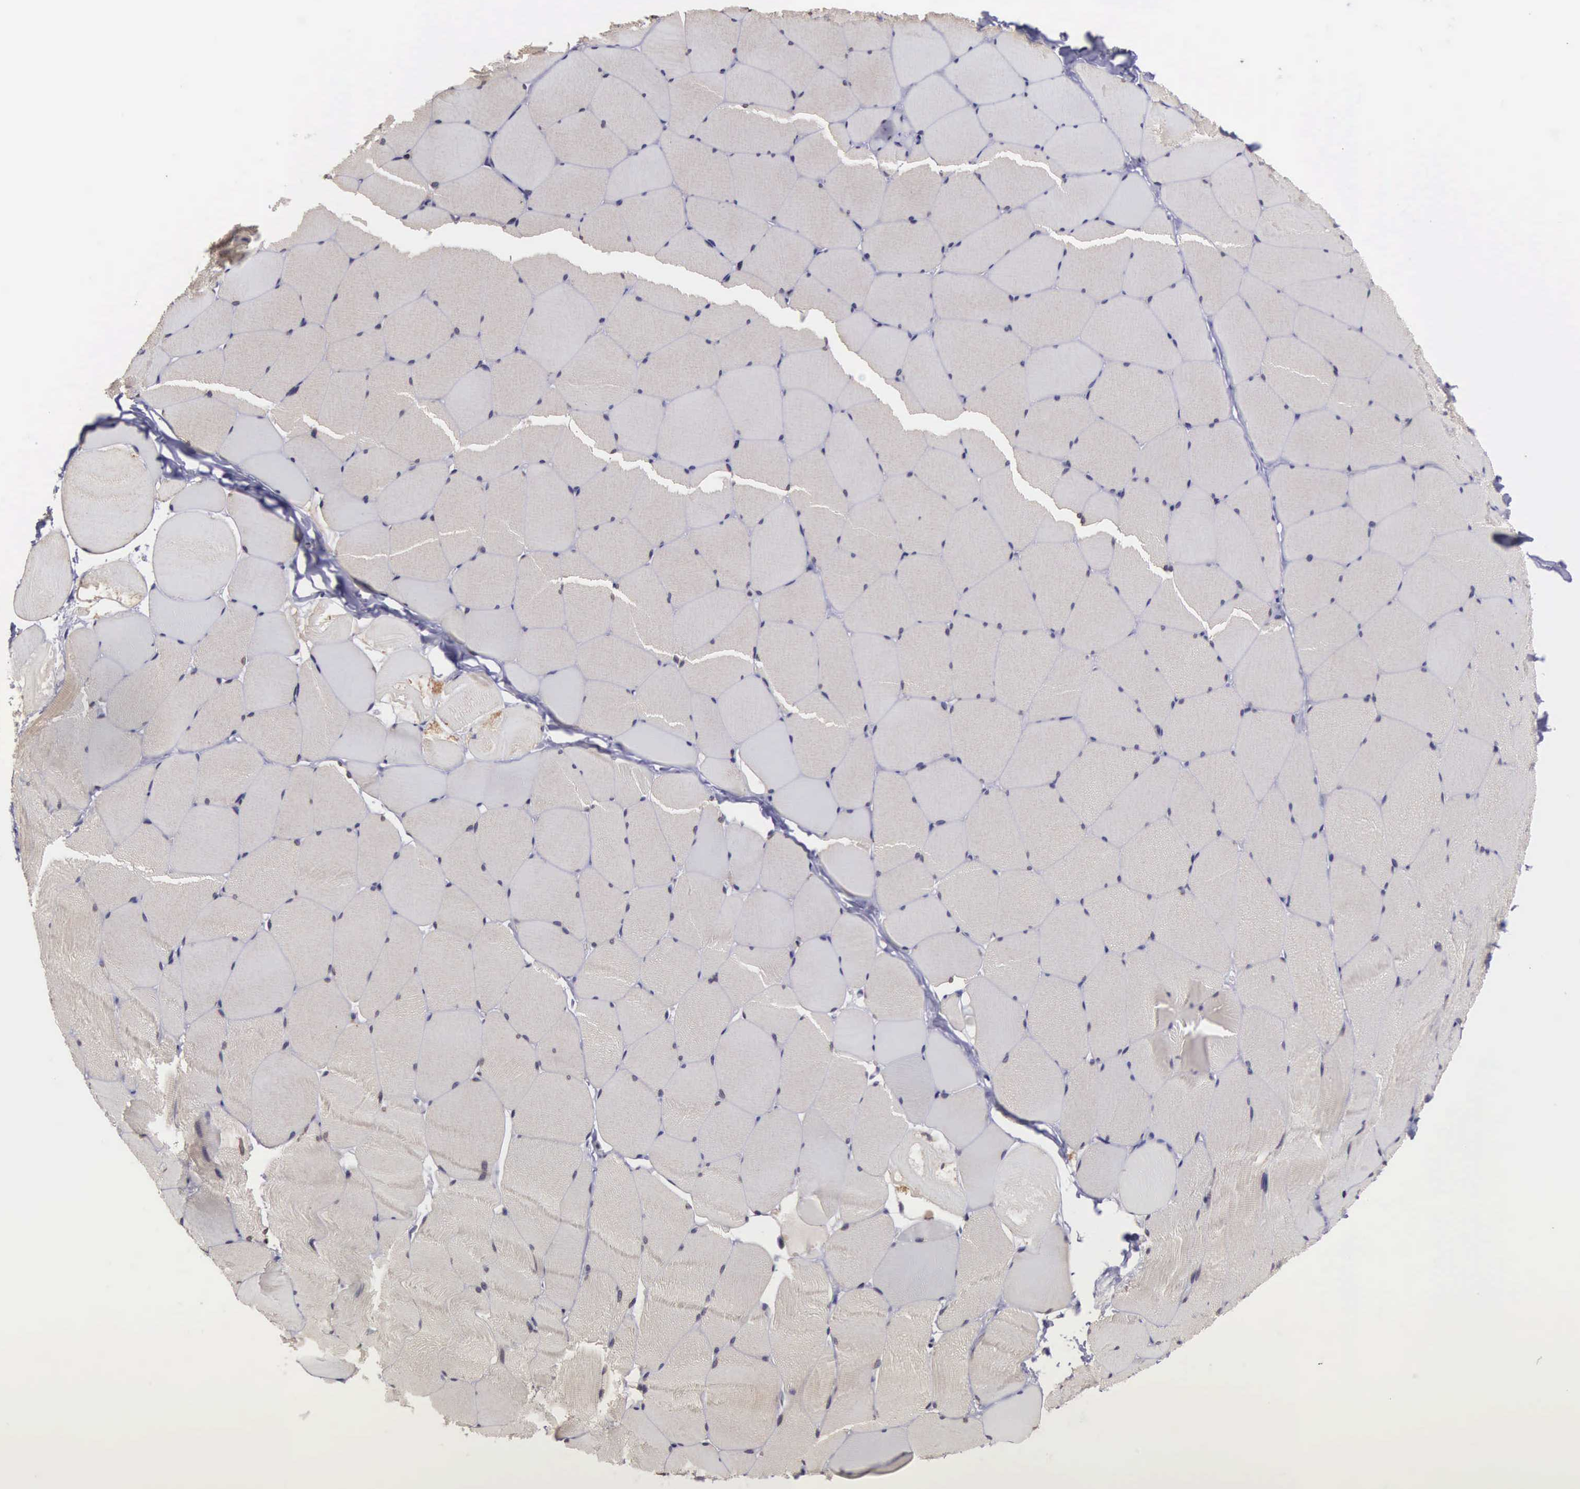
{"staining": {"intensity": "weak", "quantity": ">75%", "location": "cytoplasmic/membranous"}, "tissue": "skeletal muscle", "cell_type": "Myocytes", "image_type": "normal", "snomed": [{"axis": "morphology", "description": "Normal tissue, NOS"}, {"axis": "topography", "description": "Skeletal muscle"}, {"axis": "topography", "description": "Salivary gland"}], "caption": "An immunohistochemistry image of unremarkable tissue is shown. Protein staining in brown highlights weak cytoplasmic/membranous positivity in skeletal muscle within myocytes. The staining is performed using DAB (3,3'-diaminobenzidine) brown chromogen to label protein expression. The nuclei are counter-stained blue using hematoxylin.", "gene": "ETV6", "patient": {"sex": "male", "age": 62}}